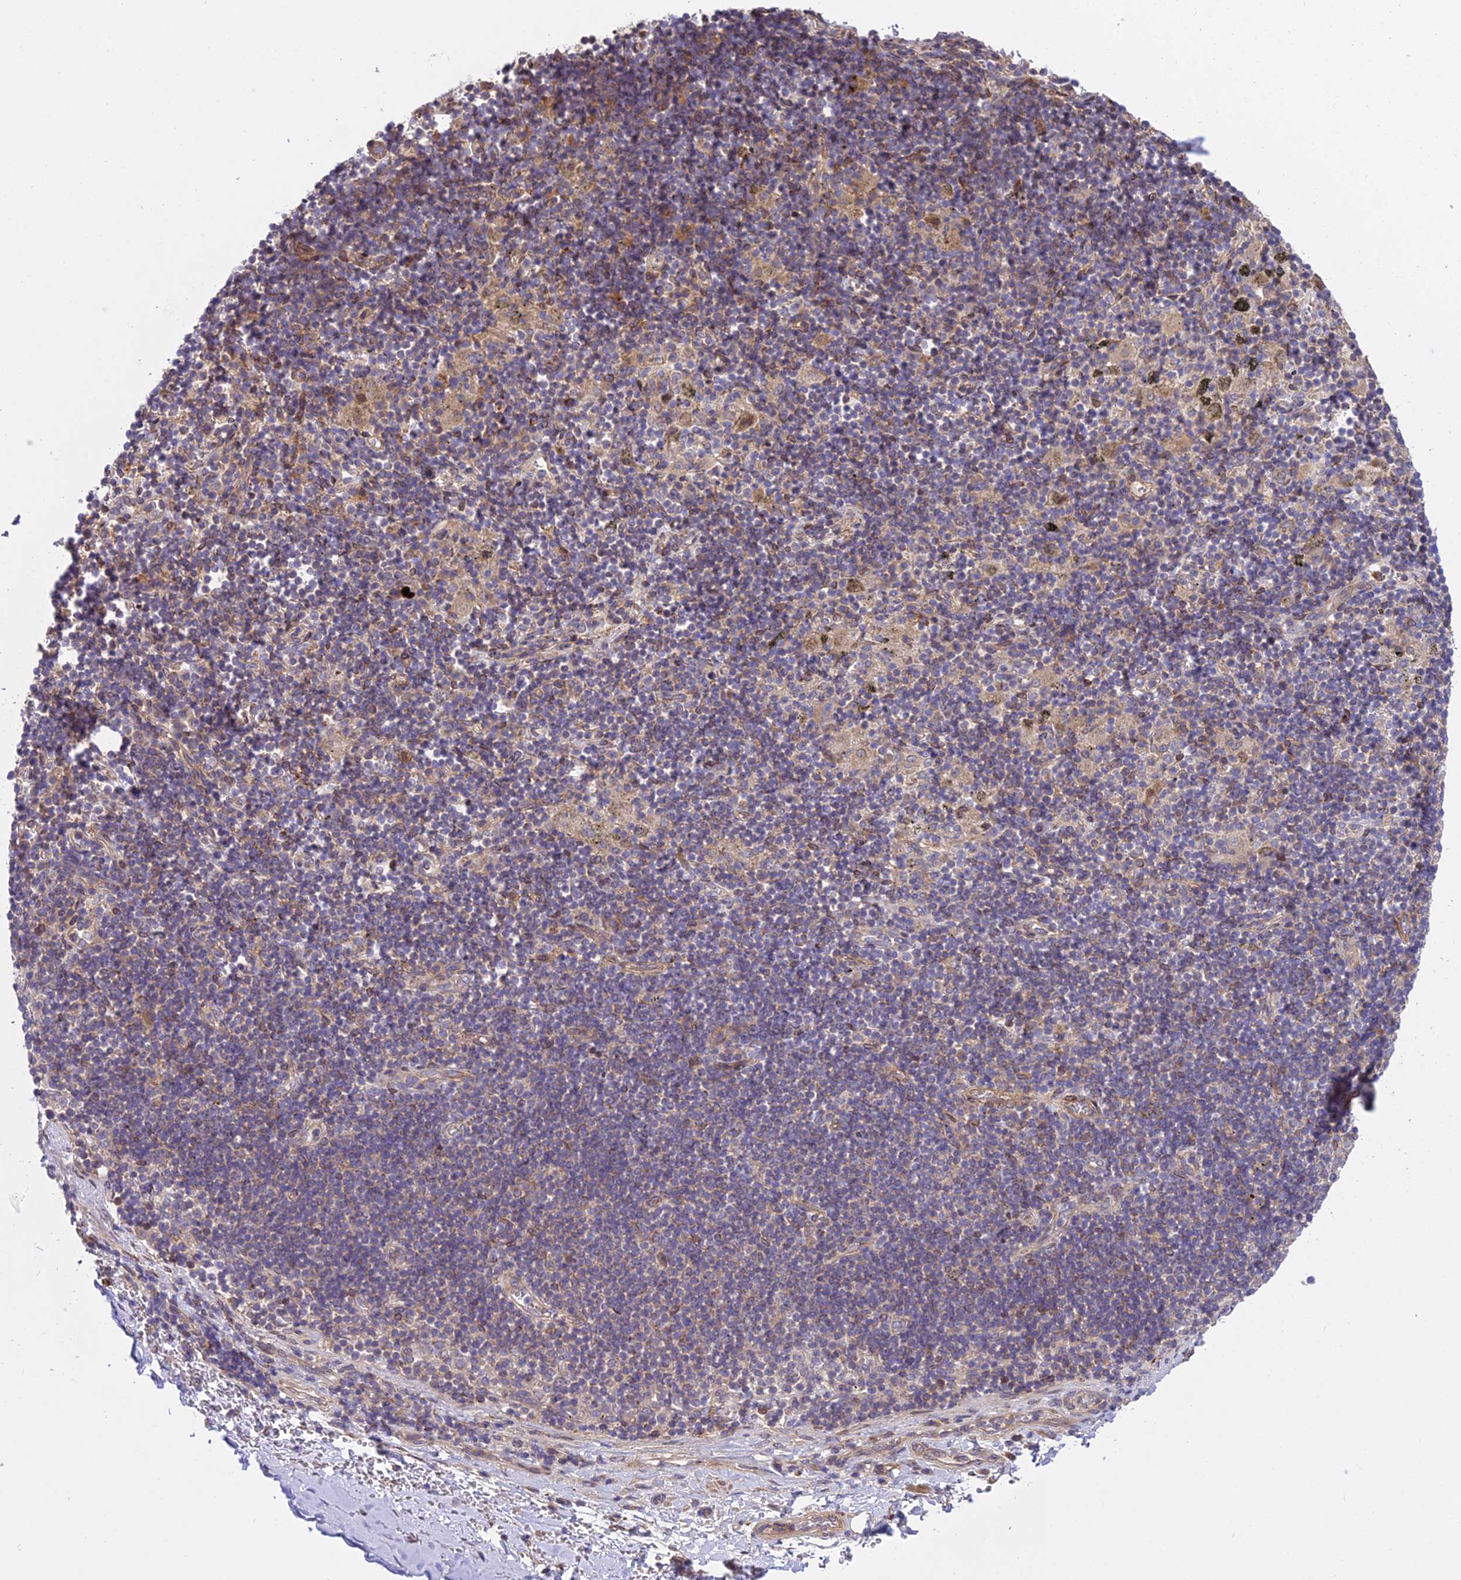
{"staining": {"intensity": "weak", "quantity": ">75%", "location": "cytoplasmic/membranous"}, "tissue": "adipose tissue", "cell_type": "Adipocytes", "image_type": "normal", "snomed": [{"axis": "morphology", "description": "Normal tissue, NOS"}, {"axis": "topography", "description": "Lymph node"}, {"axis": "topography", "description": "Cartilage tissue"}, {"axis": "topography", "description": "Bronchus"}], "caption": "Immunohistochemistry (IHC) histopathology image of unremarkable adipose tissue: human adipose tissue stained using immunohistochemistry demonstrates low levels of weak protein expression localized specifically in the cytoplasmic/membranous of adipocytes, appearing as a cytoplasmic/membranous brown color.", "gene": "TRIM43B", "patient": {"sex": "male", "age": 63}}